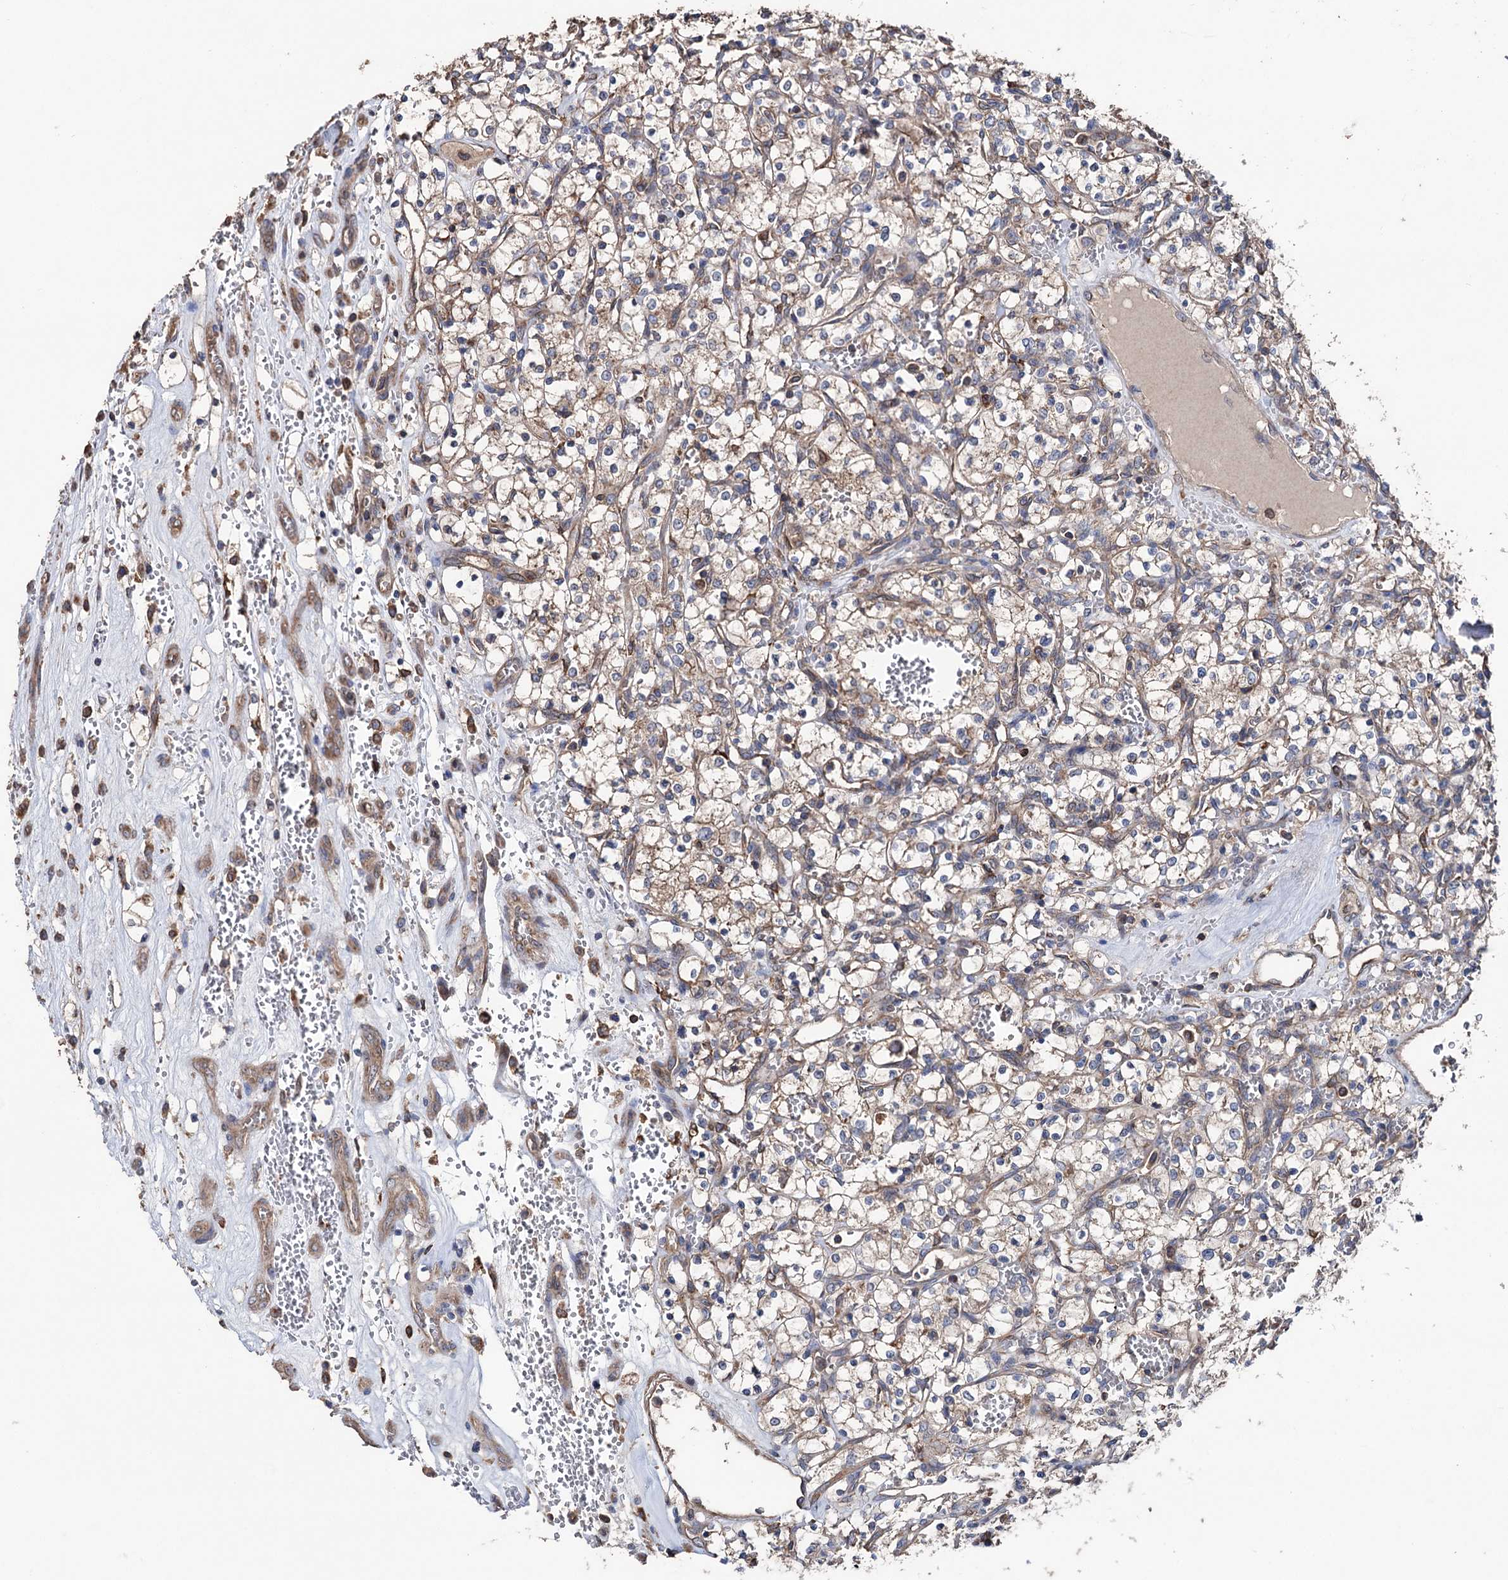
{"staining": {"intensity": "weak", "quantity": "<25%", "location": "cytoplasmic/membranous"}, "tissue": "renal cancer", "cell_type": "Tumor cells", "image_type": "cancer", "snomed": [{"axis": "morphology", "description": "Adenocarcinoma, NOS"}, {"axis": "topography", "description": "Kidney"}], "caption": "High magnification brightfield microscopy of adenocarcinoma (renal) stained with DAB (3,3'-diaminobenzidine) (brown) and counterstained with hematoxylin (blue): tumor cells show no significant positivity.", "gene": "STING1", "patient": {"sex": "female", "age": 69}}